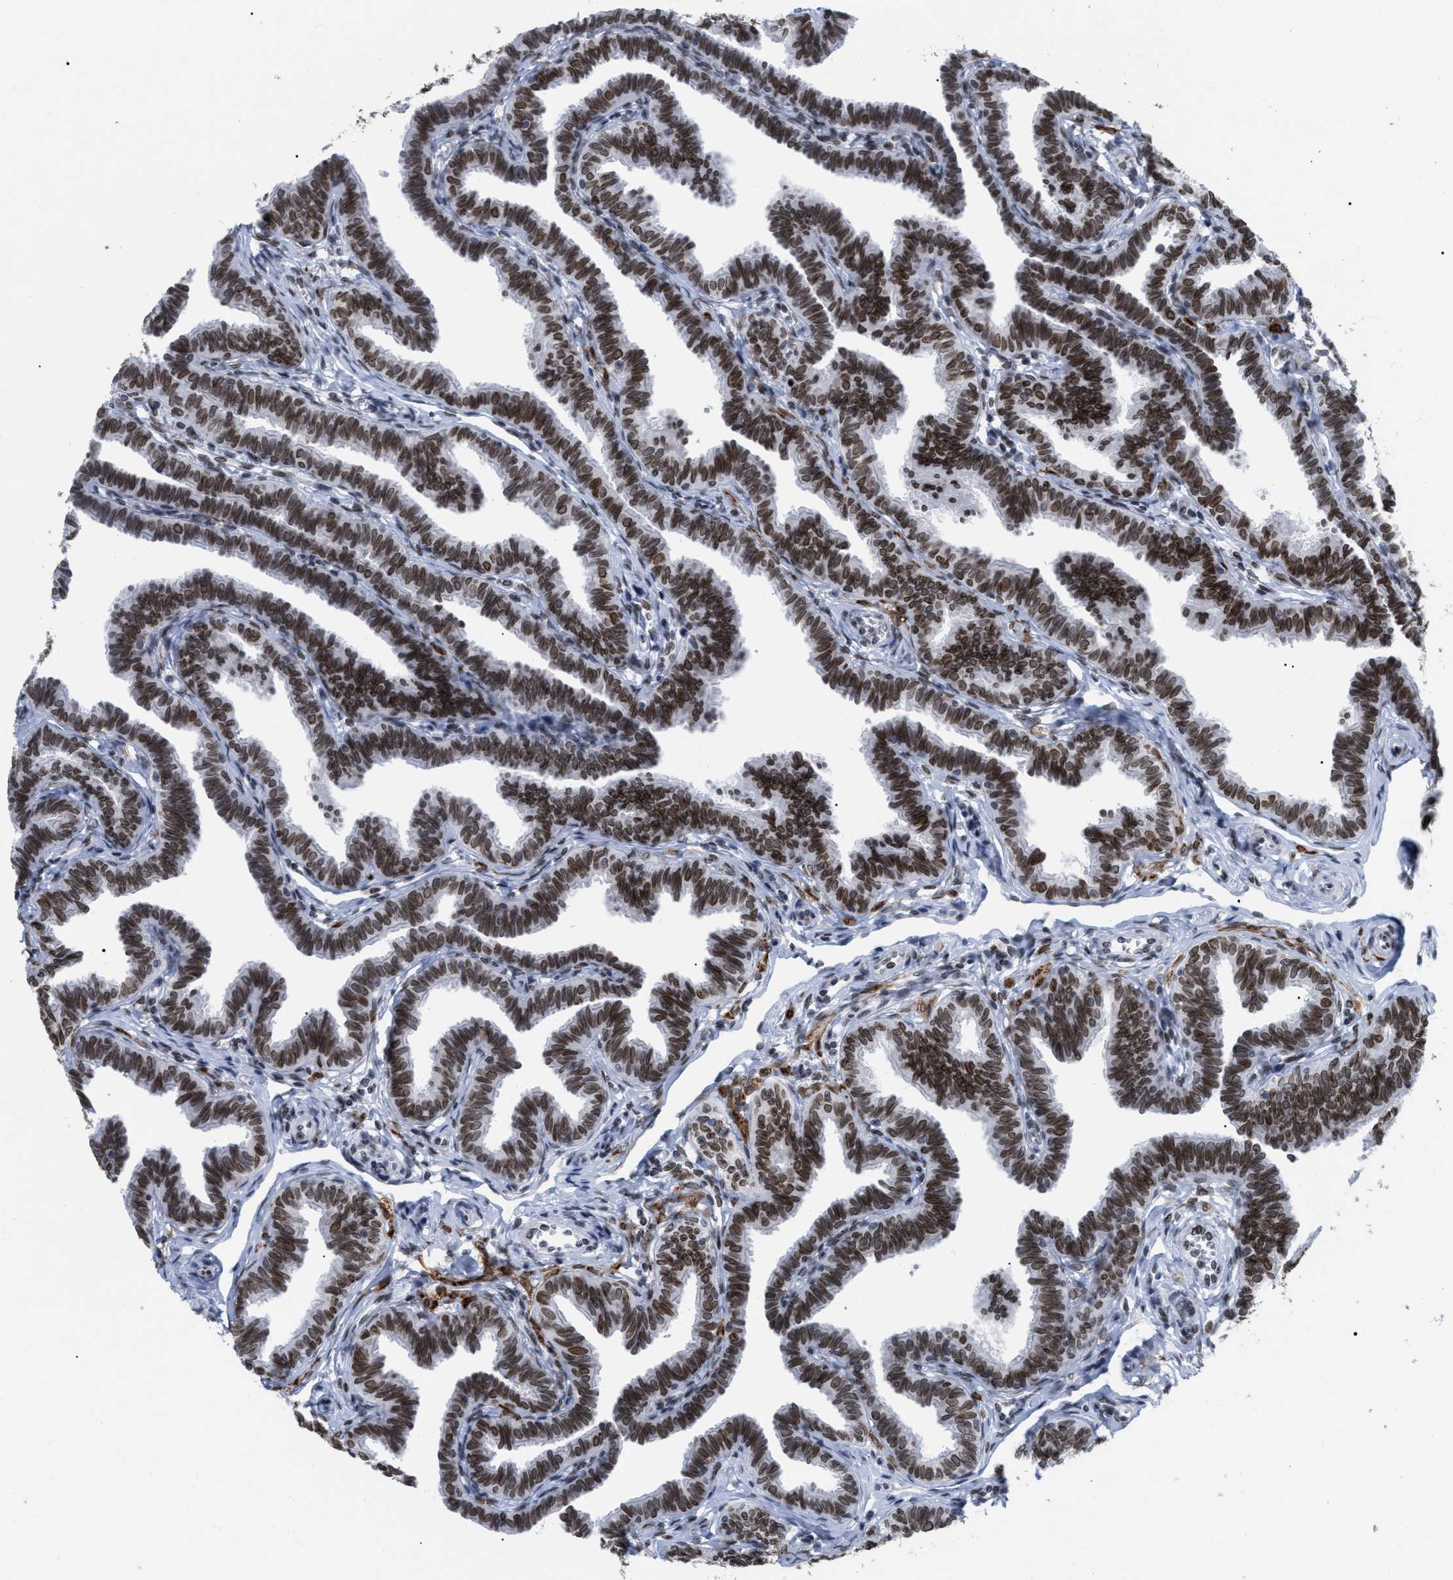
{"staining": {"intensity": "moderate", "quantity": ">75%", "location": "cytoplasmic/membranous,nuclear"}, "tissue": "fallopian tube", "cell_type": "Glandular cells", "image_type": "normal", "snomed": [{"axis": "morphology", "description": "Normal tissue, NOS"}, {"axis": "topography", "description": "Fallopian tube"}, {"axis": "topography", "description": "Ovary"}], "caption": "Immunohistochemistry (IHC) staining of unremarkable fallopian tube, which demonstrates medium levels of moderate cytoplasmic/membranous,nuclear staining in about >75% of glandular cells indicating moderate cytoplasmic/membranous,nuclear protein expression. The staining was performed using DAB (brown) for protein detection and nuclei were counterstained in hematoxylin (blue).", "gene": "TPR", "patient": {"sex": "female", "age": 23}}